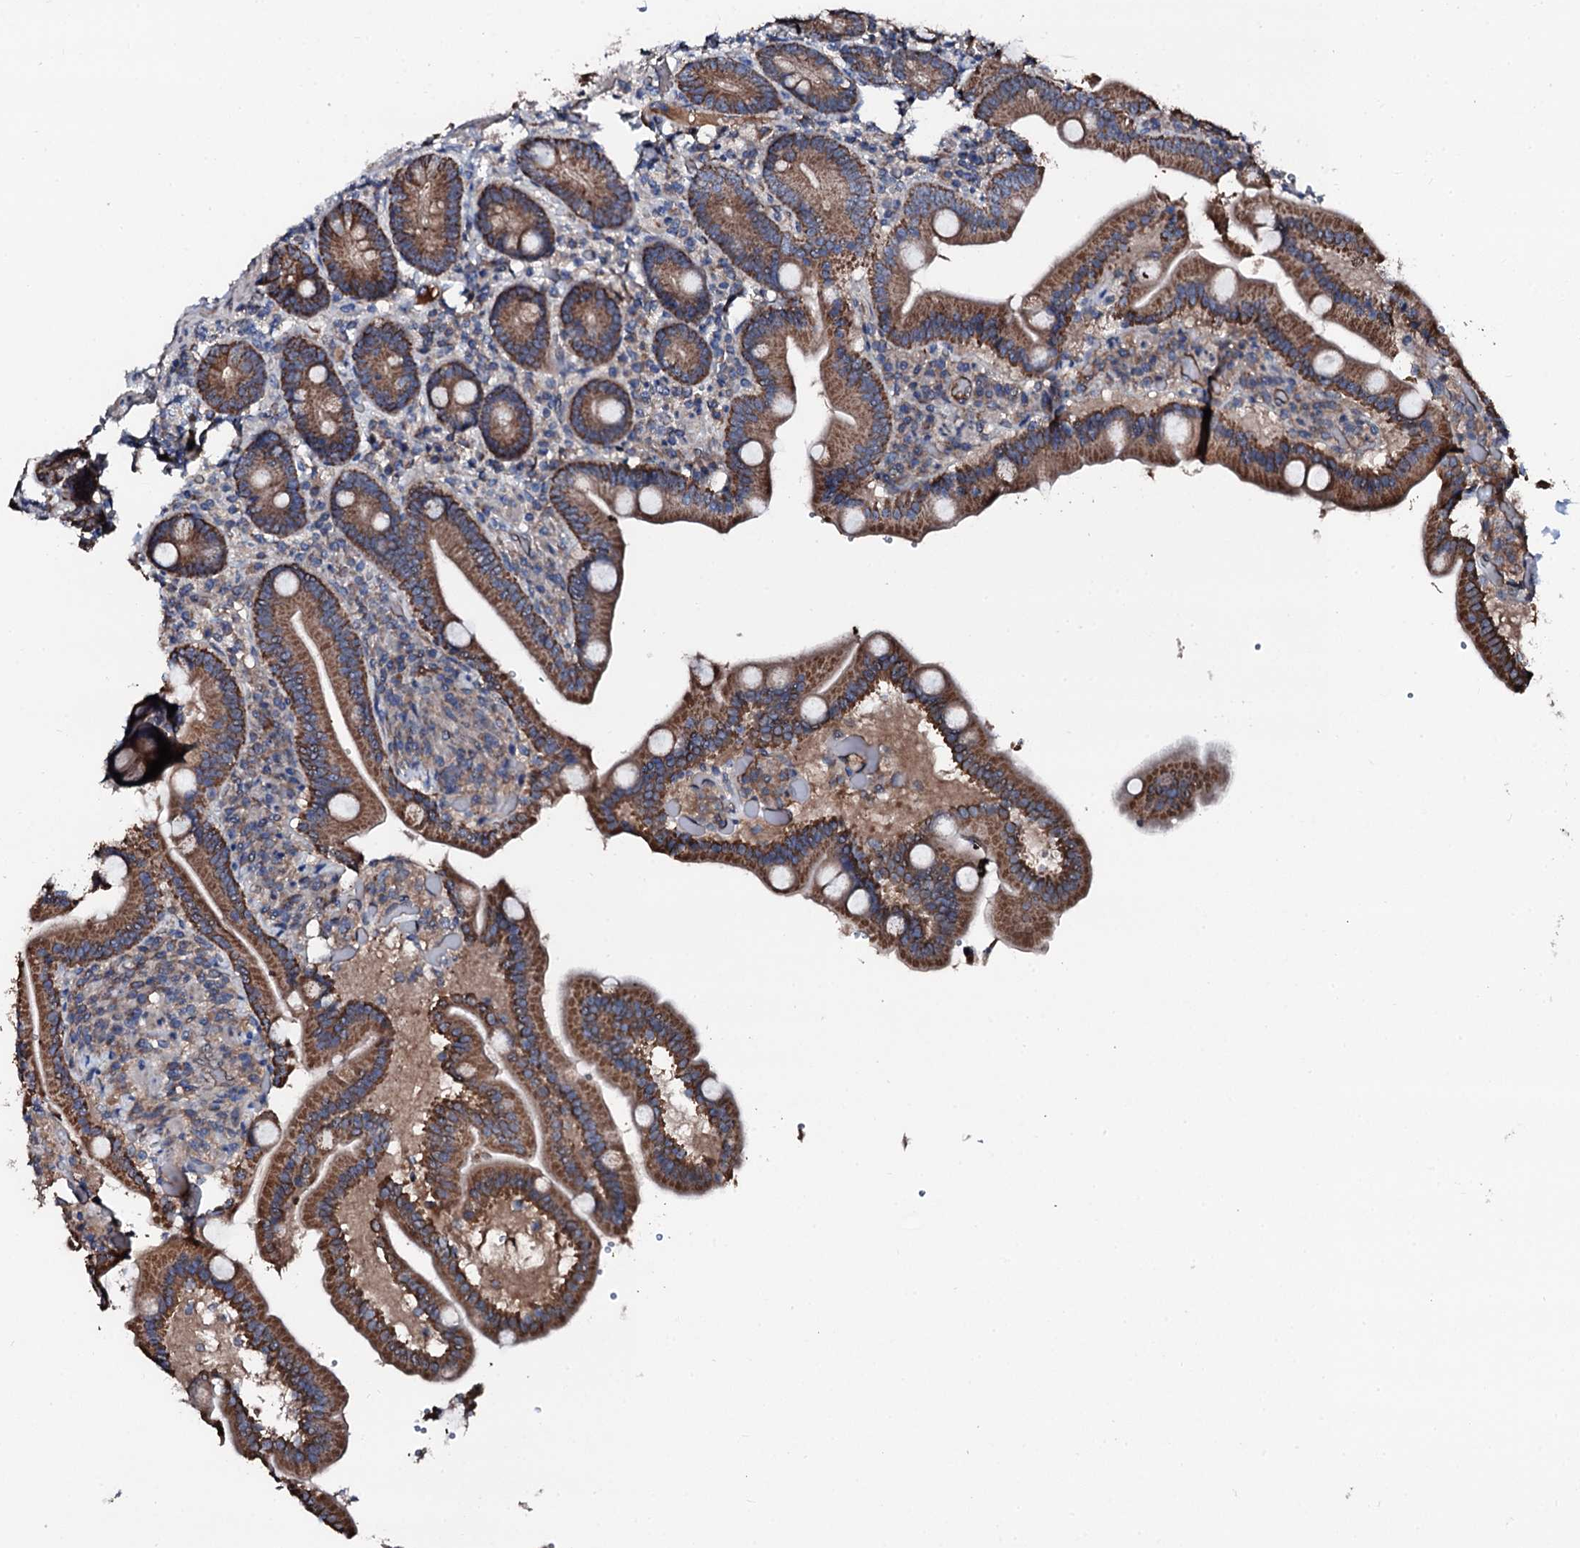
{"staining": {"intensity": "moderate", "quantity": ">75%", "location": "cytoplasmic/membranous"}, "tissue": "duodenum", "cell_type": "Glandular cells", "image_type": "normal", "snomed": [{"axis": "morphology", "description": "Normal tissue, NOS"}, {"axis": "topography", "description": "Duodenum"}], "caption": "Benign duodenum demonstrates moderate cytoplasmic/membranous staining in approximately >75% of glandular cells Nuclei are stained in blue..", "gene": "TRAFD1", "patient": {"sex": "female", "age": 62}}